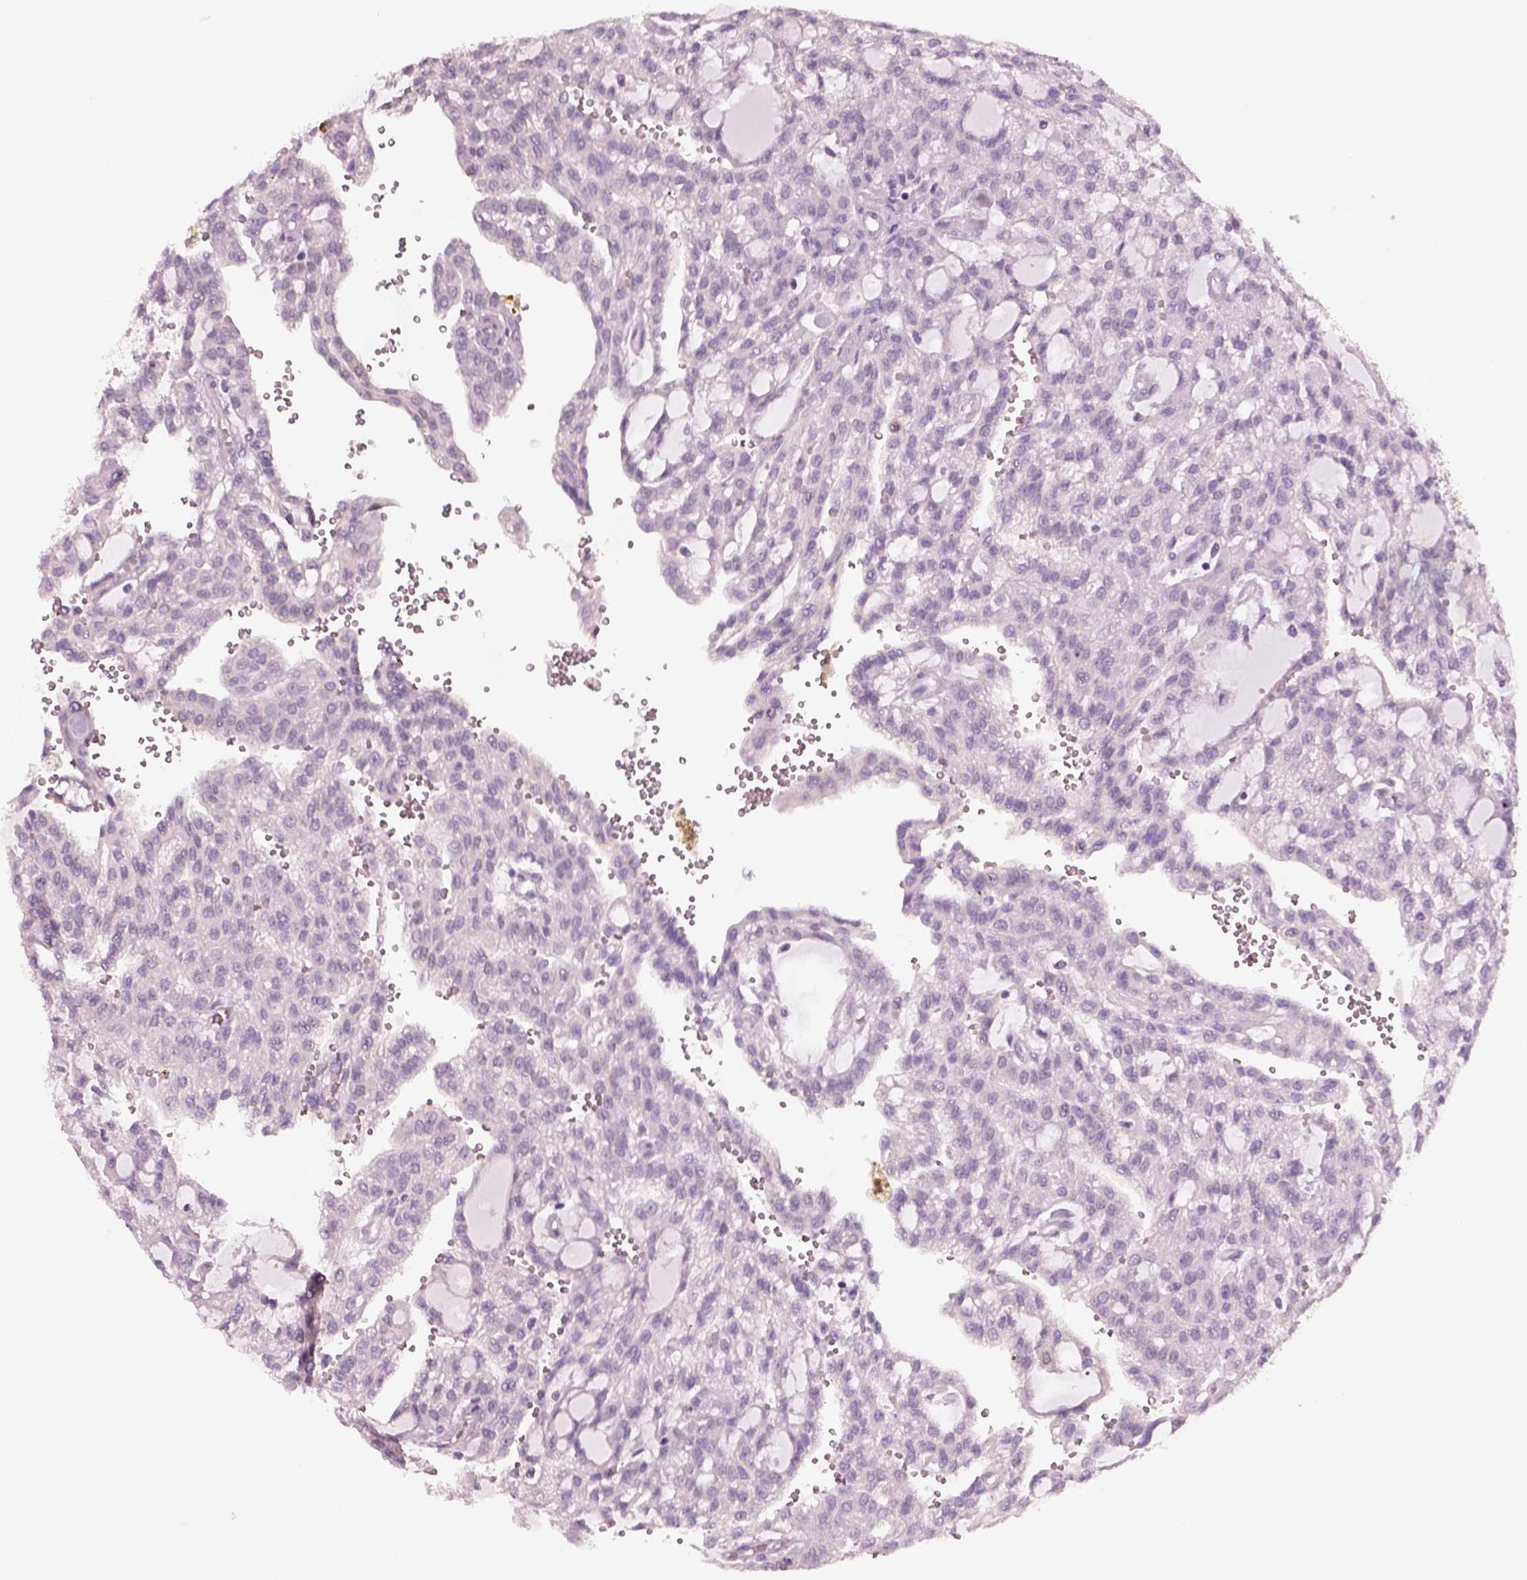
{"staining": {"intensity": "negative", "quantity": "none", "location": "none"}, "tissue": "renal cancer", "cell_type": "Tumor cells", "image_type": "cancer", "snomed": [{"axis": "morphology", "description": "Adenocarcinoma, NOS"}, {"axis": "topography", "description": "Kidney"}], "caption": "Immunohistochemistry of renal cancer (adenocarcinoma) displays no expression in tumor cells.", "gene": "ELSPBP1", "patient": {"sex": "male", "age": 63}}